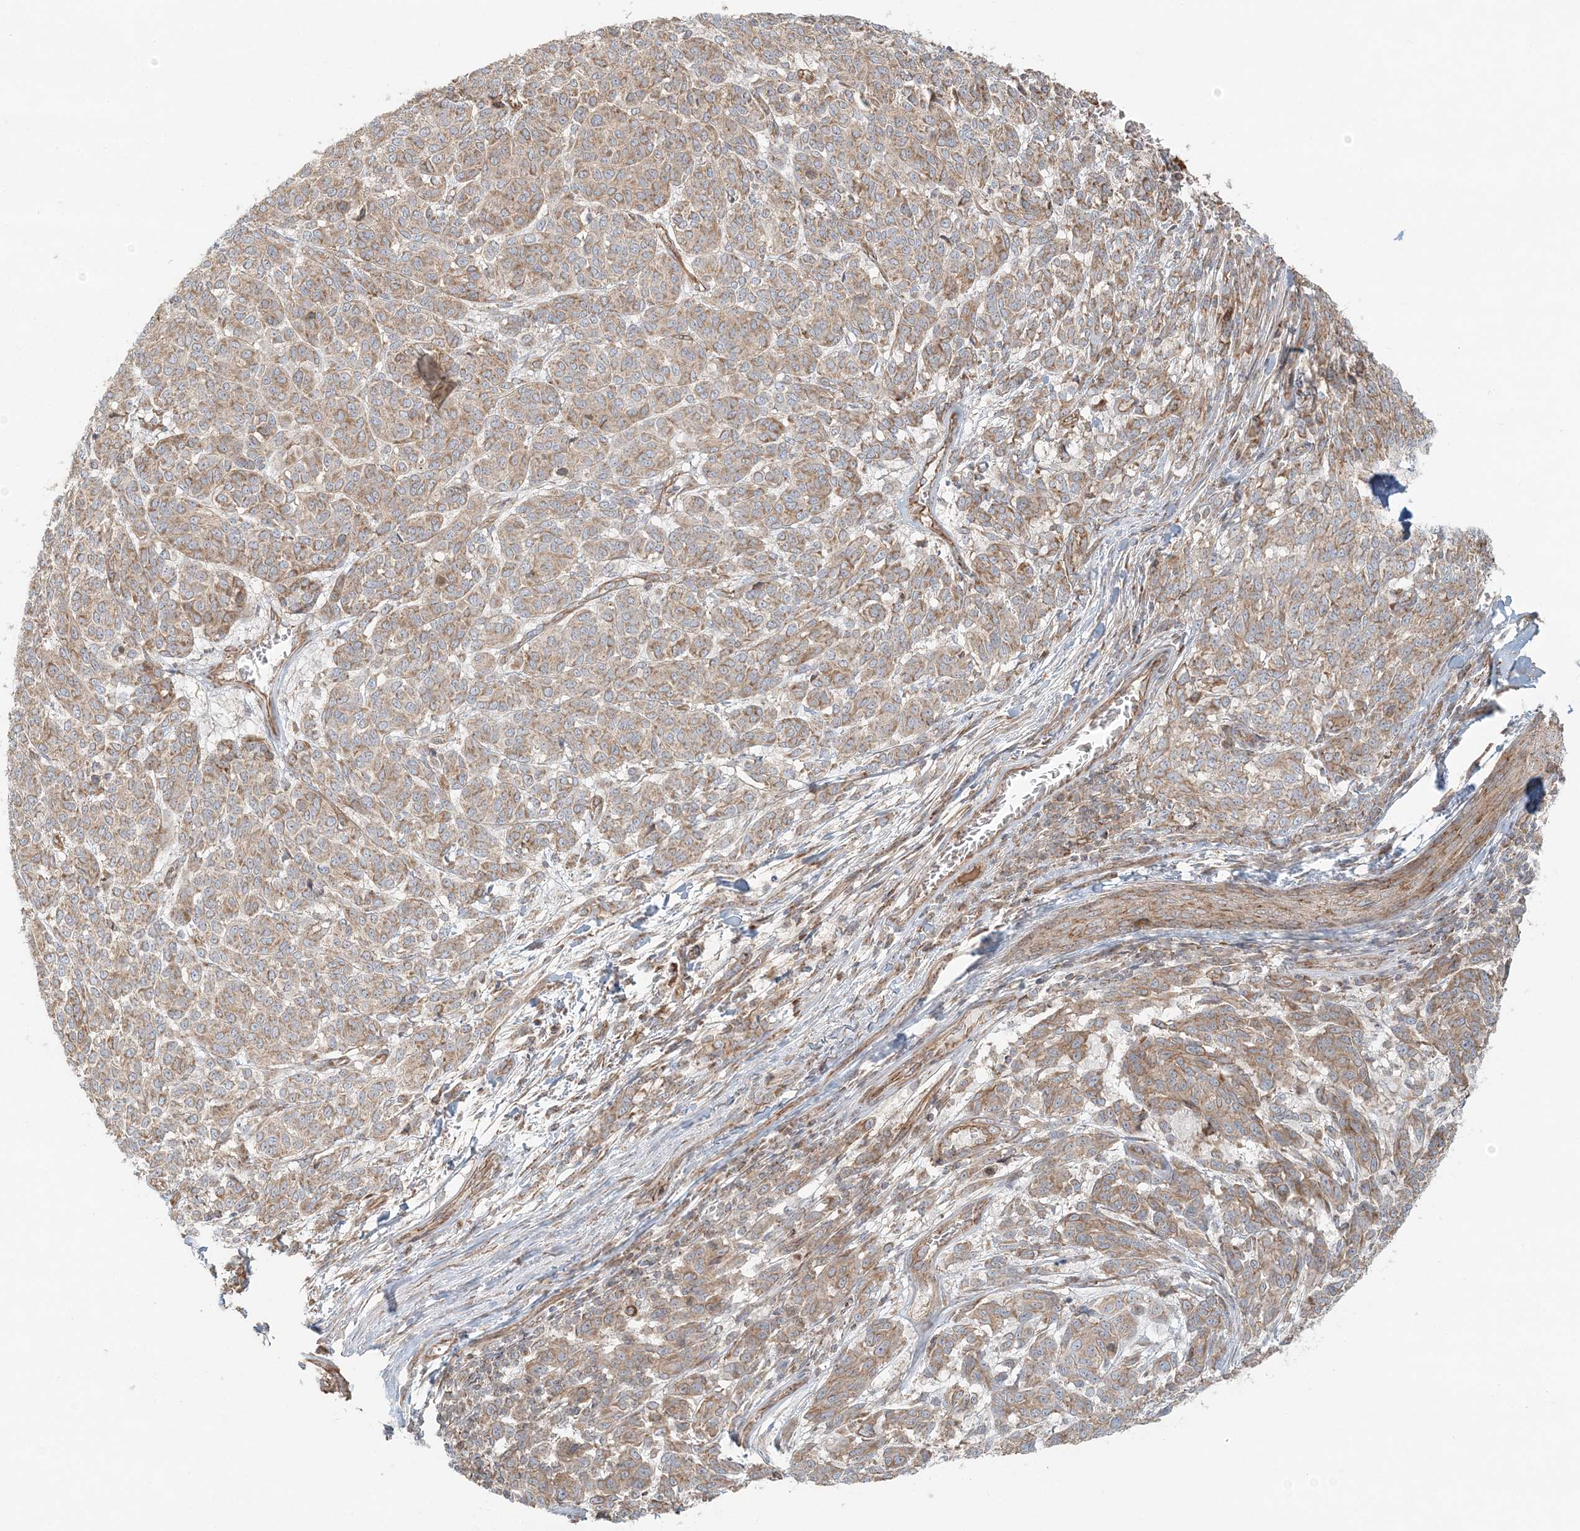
{"staining": {"intensity": "moderate", "quantity": ">75%", "location": "cytoplasmic/membranous"}, "tissue": "melanoma", "cell_type": "Tumor cells", "image_type": "cancer", "snomed": [{"axis": "morphology", "description": "Malignant melanoma, NOS"}, {"axis": "topography", "description": "Skin"}], "caption": "Brown immunohistochemical staining in melanoma demonstrates moderate cytoplasmic/membranous expression in about >75% of tumor cells.", "gene": "KIAA0232", "patient": {"sex": "male", "age": 49}}